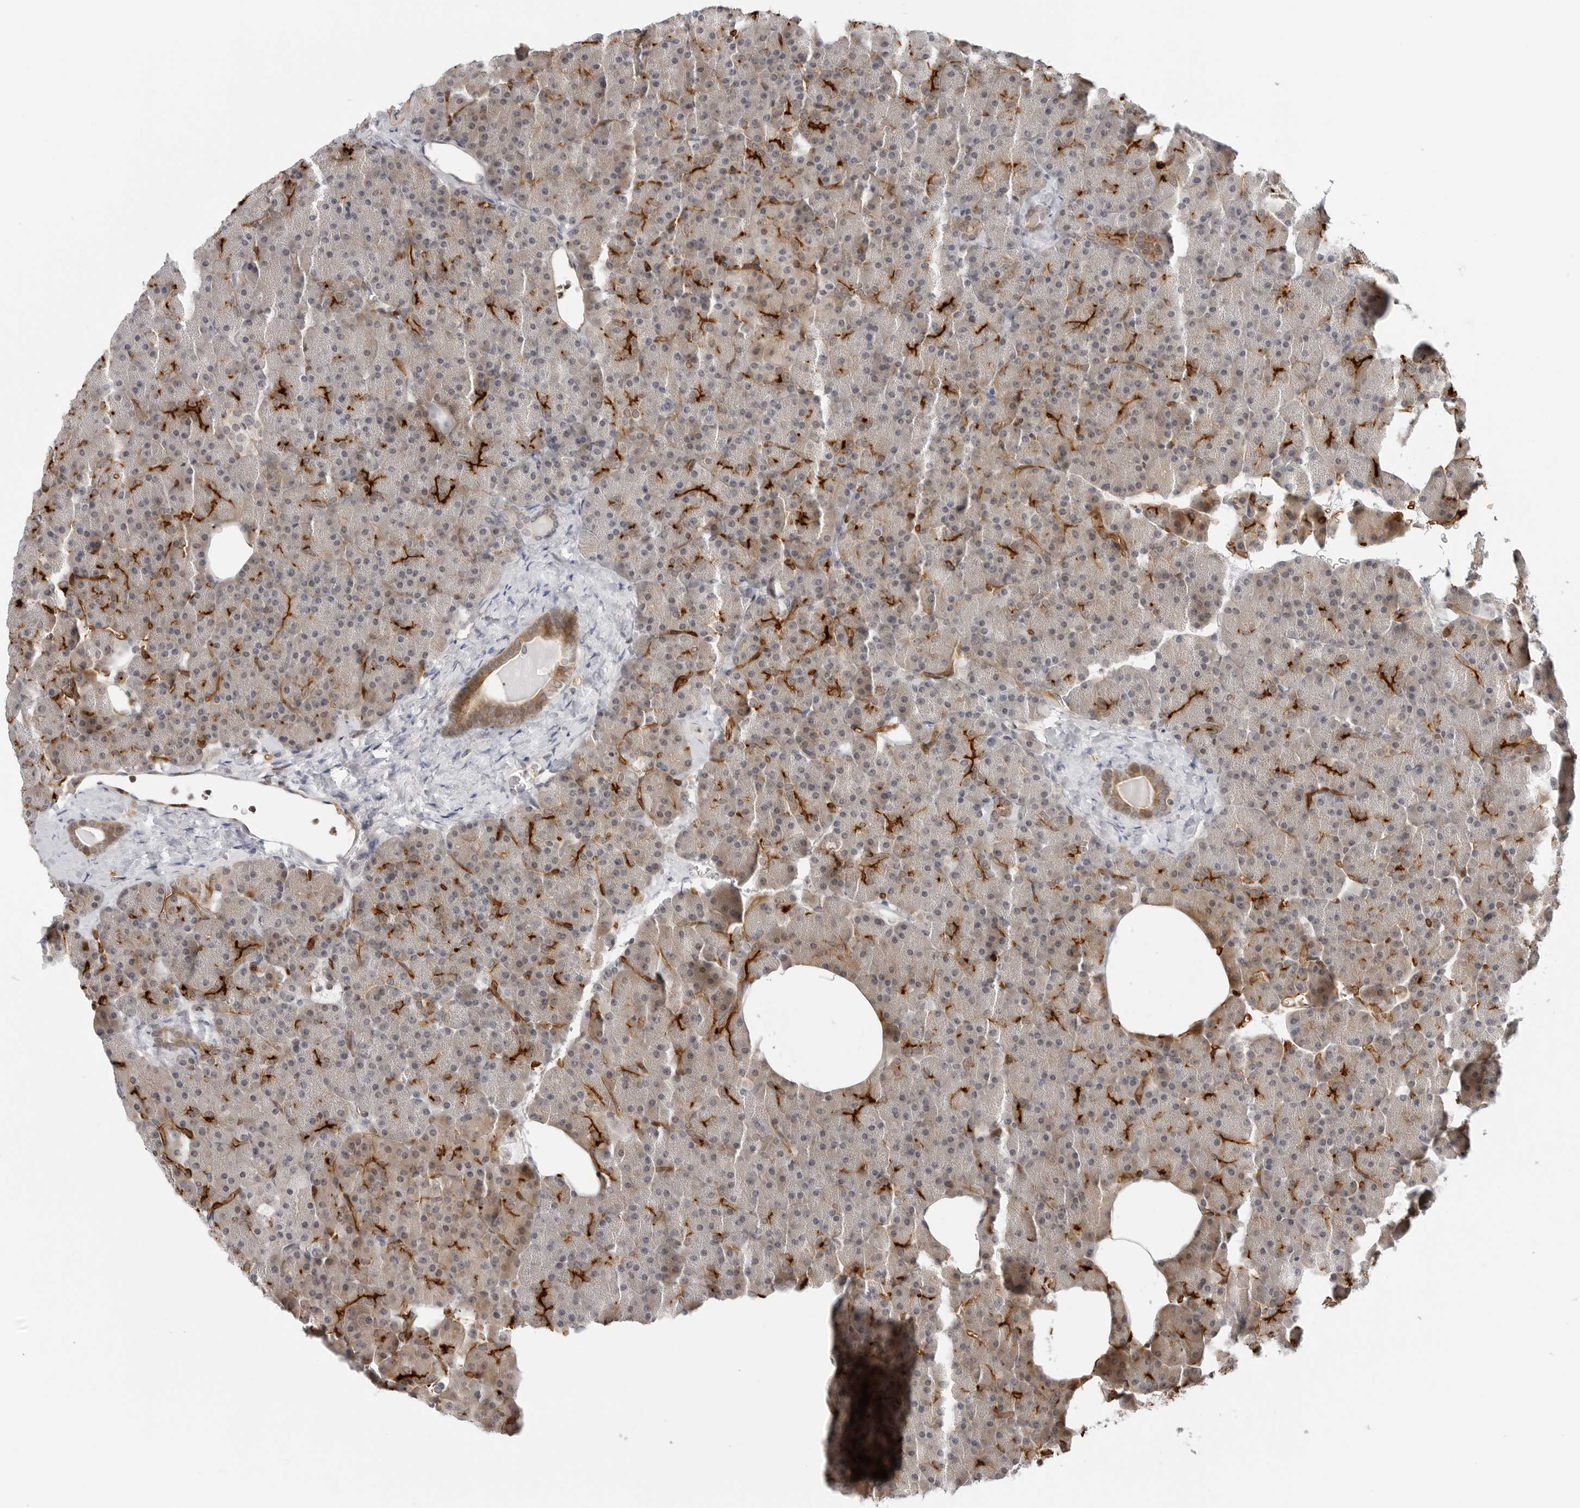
{"staining": {"intensity": "strong", "quantity": "25%-75%", "location": "cytoplasmic/membranous"}, "tissue": "pancreas", "cell_type": "Exocrine glandular cells", "image_type": "normal", "snomed": [{"axis": "morphology", "description": "Normal tissue, NOS"}, {"axis": "morphology", "description": "Carcinoid, malignant, NOS"}, {"axis": "topography", "description": "Pancreas"}], "caption": "Brown immunohistochemical staining in unremarkable pancreas demonstrates strong cytoplasmic/membranous expression in about 25%-75% of exocrine glandular cells. (Stains: DAB (3,3'-diaminobenzidine) in brown, nuclei in blue, Microscopy: brightfield microscopy at high magnification).", "gene": "STXBP3", "patient": {"sex": "female", "age": 35}}